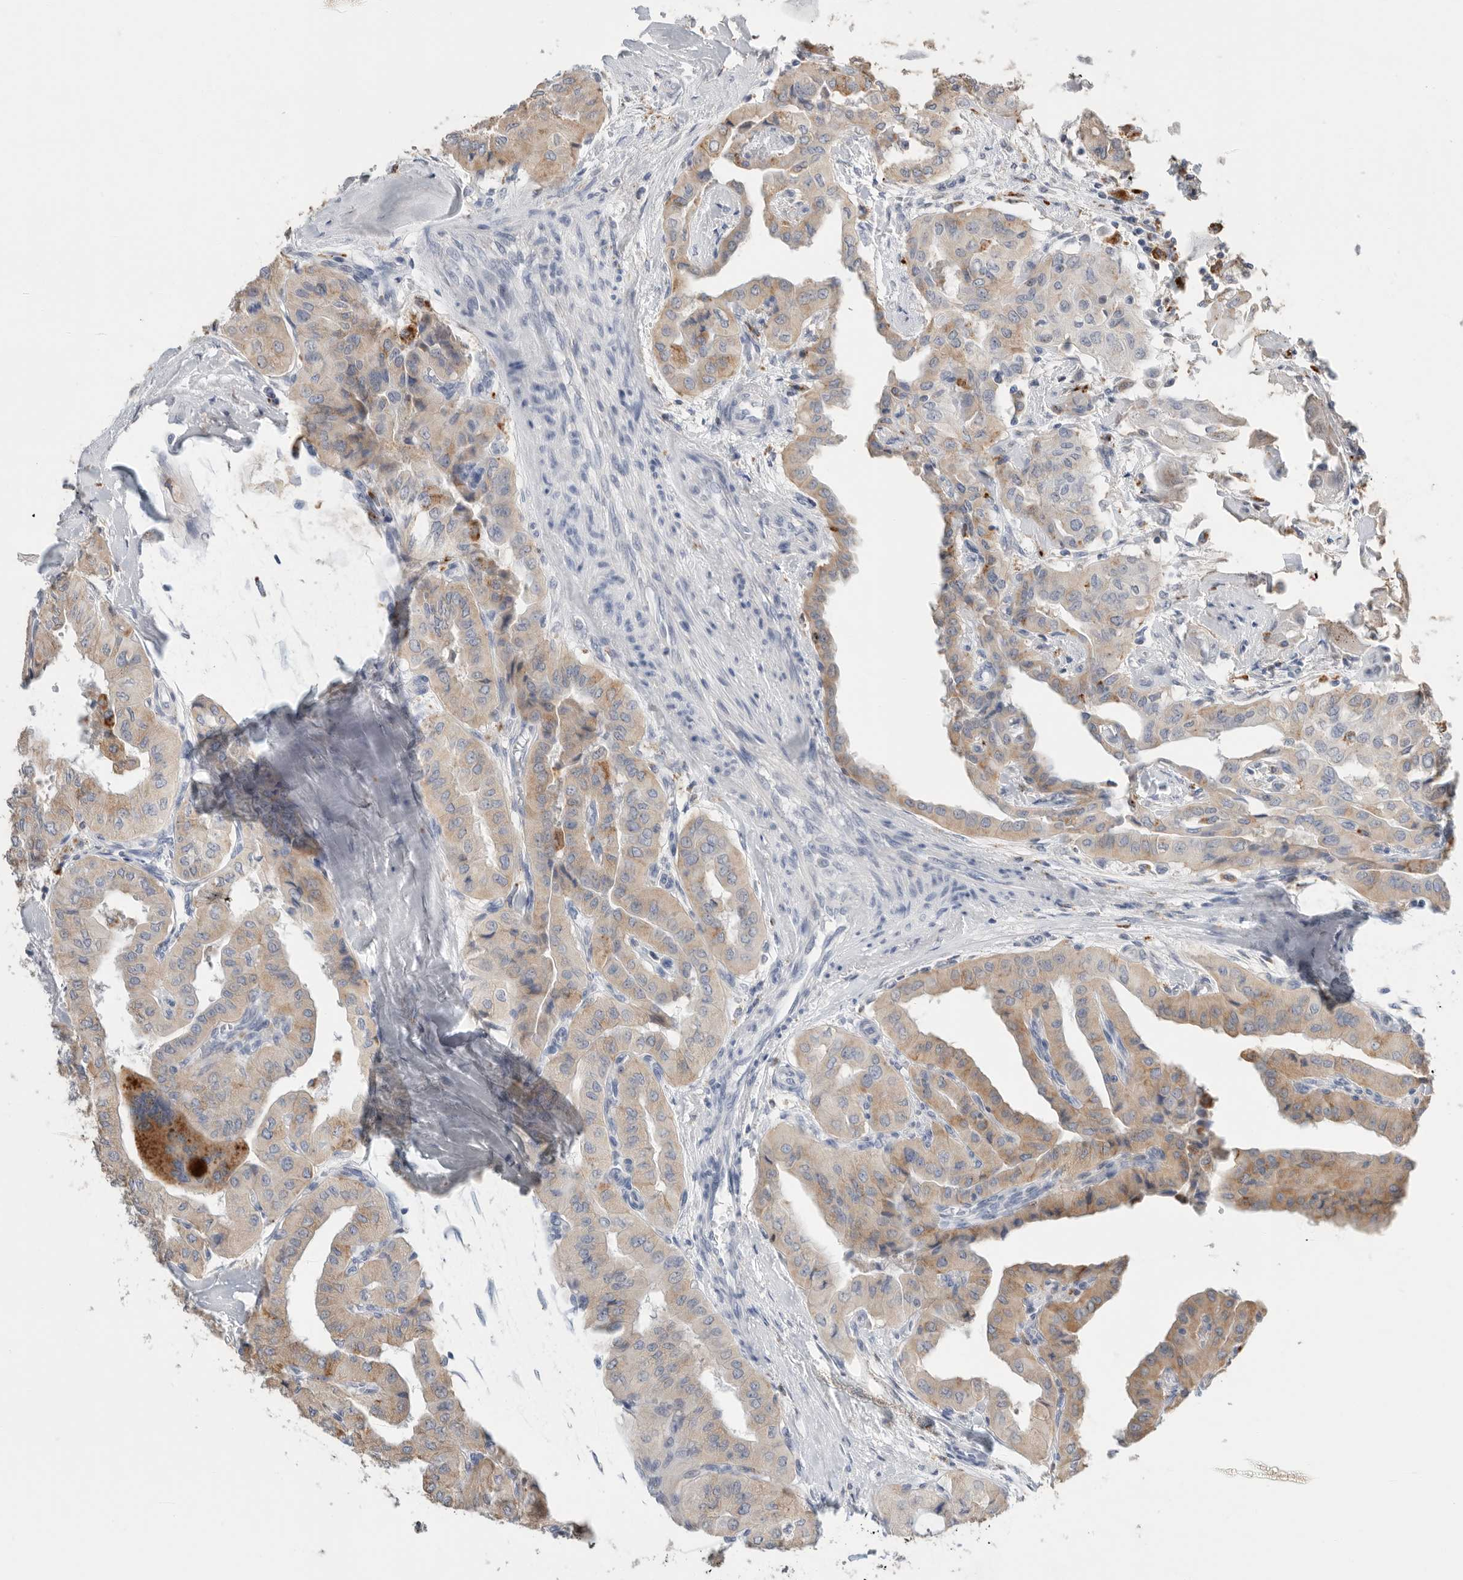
{"staining": {"intensity": "weak", "quantity": ">75%", "location": "cytoplasmic/membranous"}, "tissue": "thyroid cancer", "cell_type": "Tumor cells", "image_type": "cancer", "snomed": [{"axis": "morphology", "description": "Papillary adenocarcinoma, NOS"}, {"axis": "topography", "description": "Thyroid gland"}], "caption": "Immunohistochemistry of human thyroid papillary adenocarcinoma shows low levels of weak cytoplasmic/membranous positivity in approximately >75% of tumor cells.", "gene": "GGH", "patient": {"sex": "female", "age": 59}}